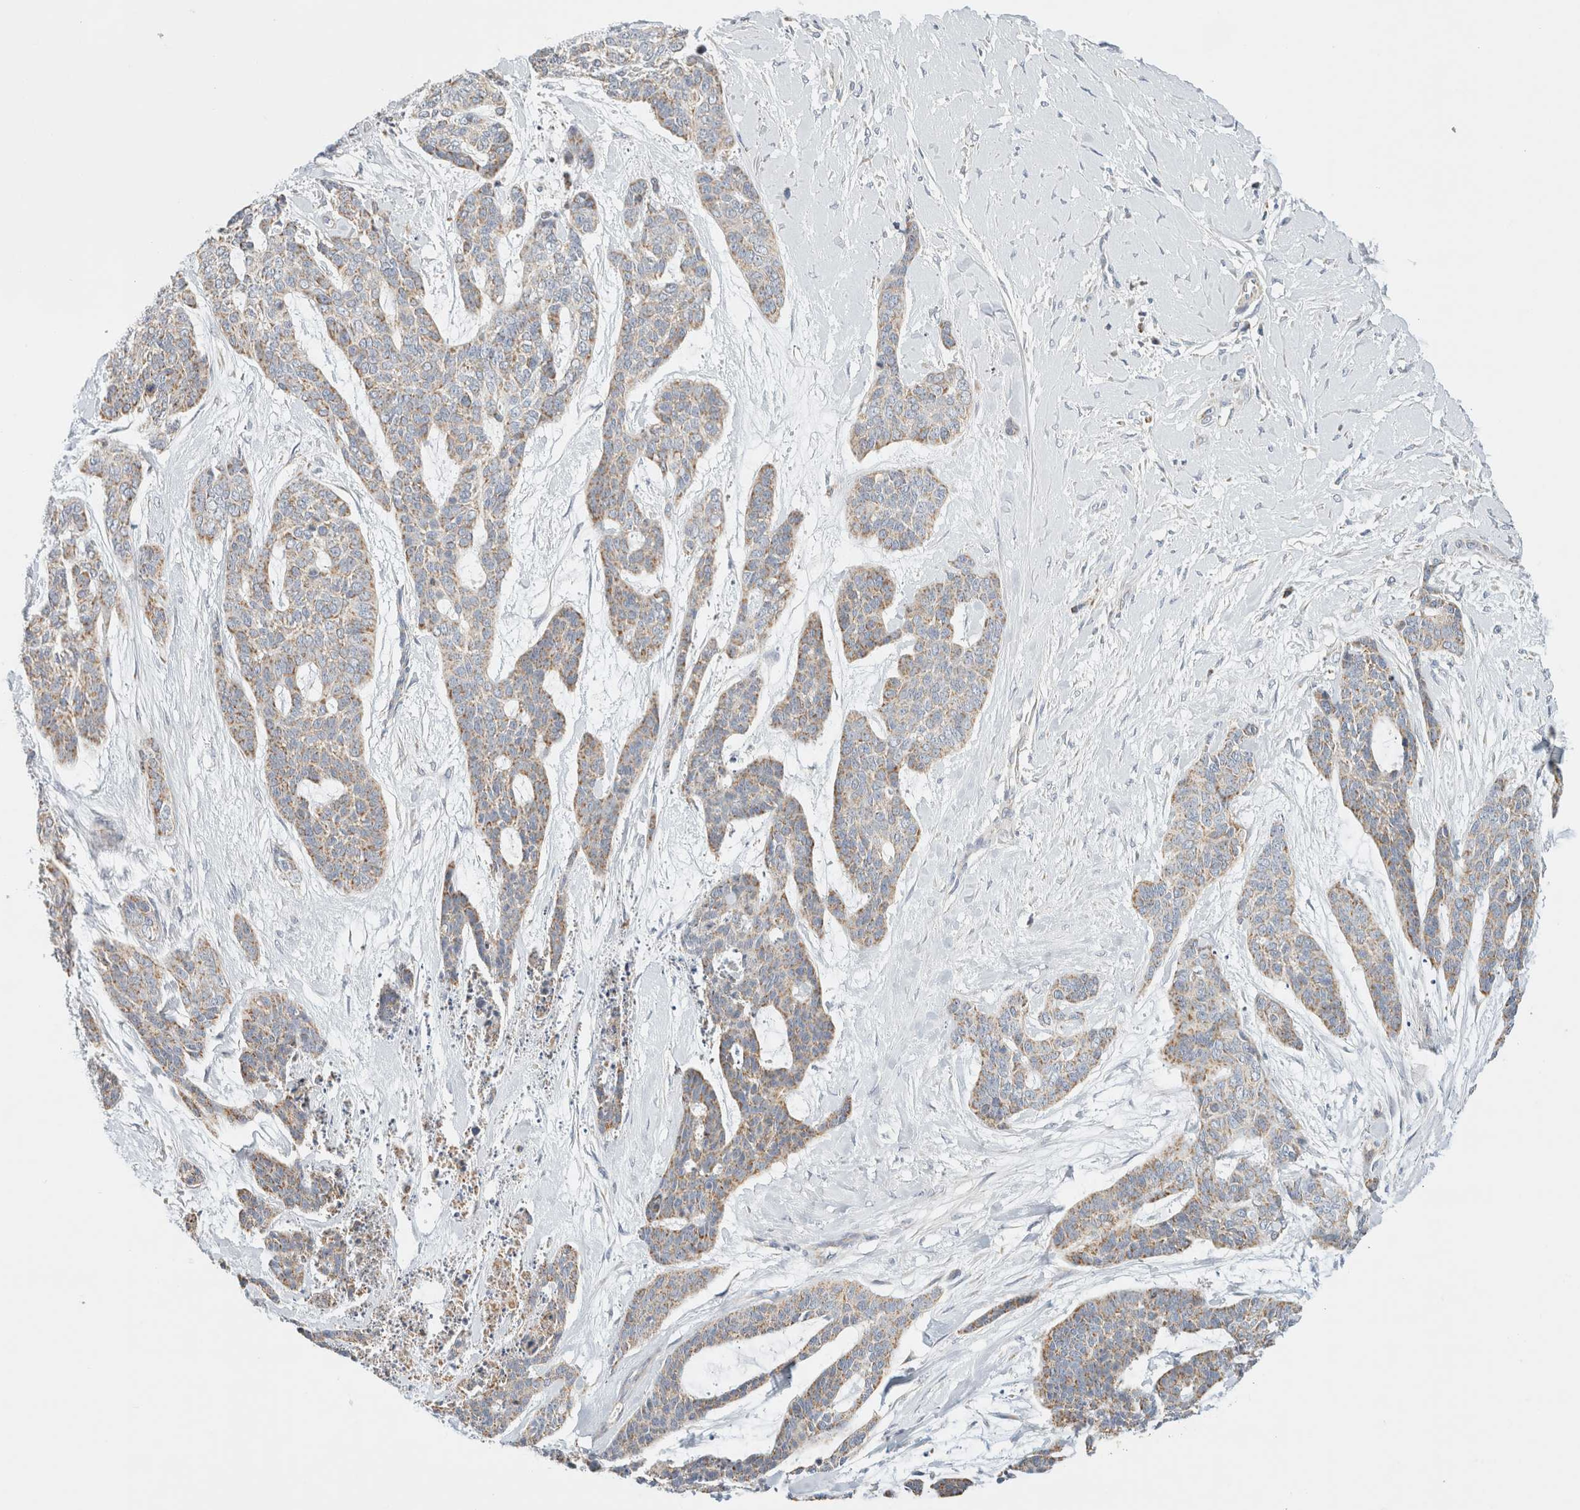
{"staining": {"intensity": "weak", "quantity": ">75%", "location": "cytoplasmic/membranous"}, "tissue": "skin cancer", "cell_type": "Tumor cells", "image_type": "cancer", "snomed": [{"axis": "morphology", "description": "Basal cell carcinoma"}, {"axis": "topography", "description": "Skin"}], "caption": "Protein staining shows weak cytoplasmic/membranous positivity in about >75% of tumor cells in basal cell carcinoma (skin).", "gene": "HDHD3", "patient": {"sex": "female", "age": 64}}